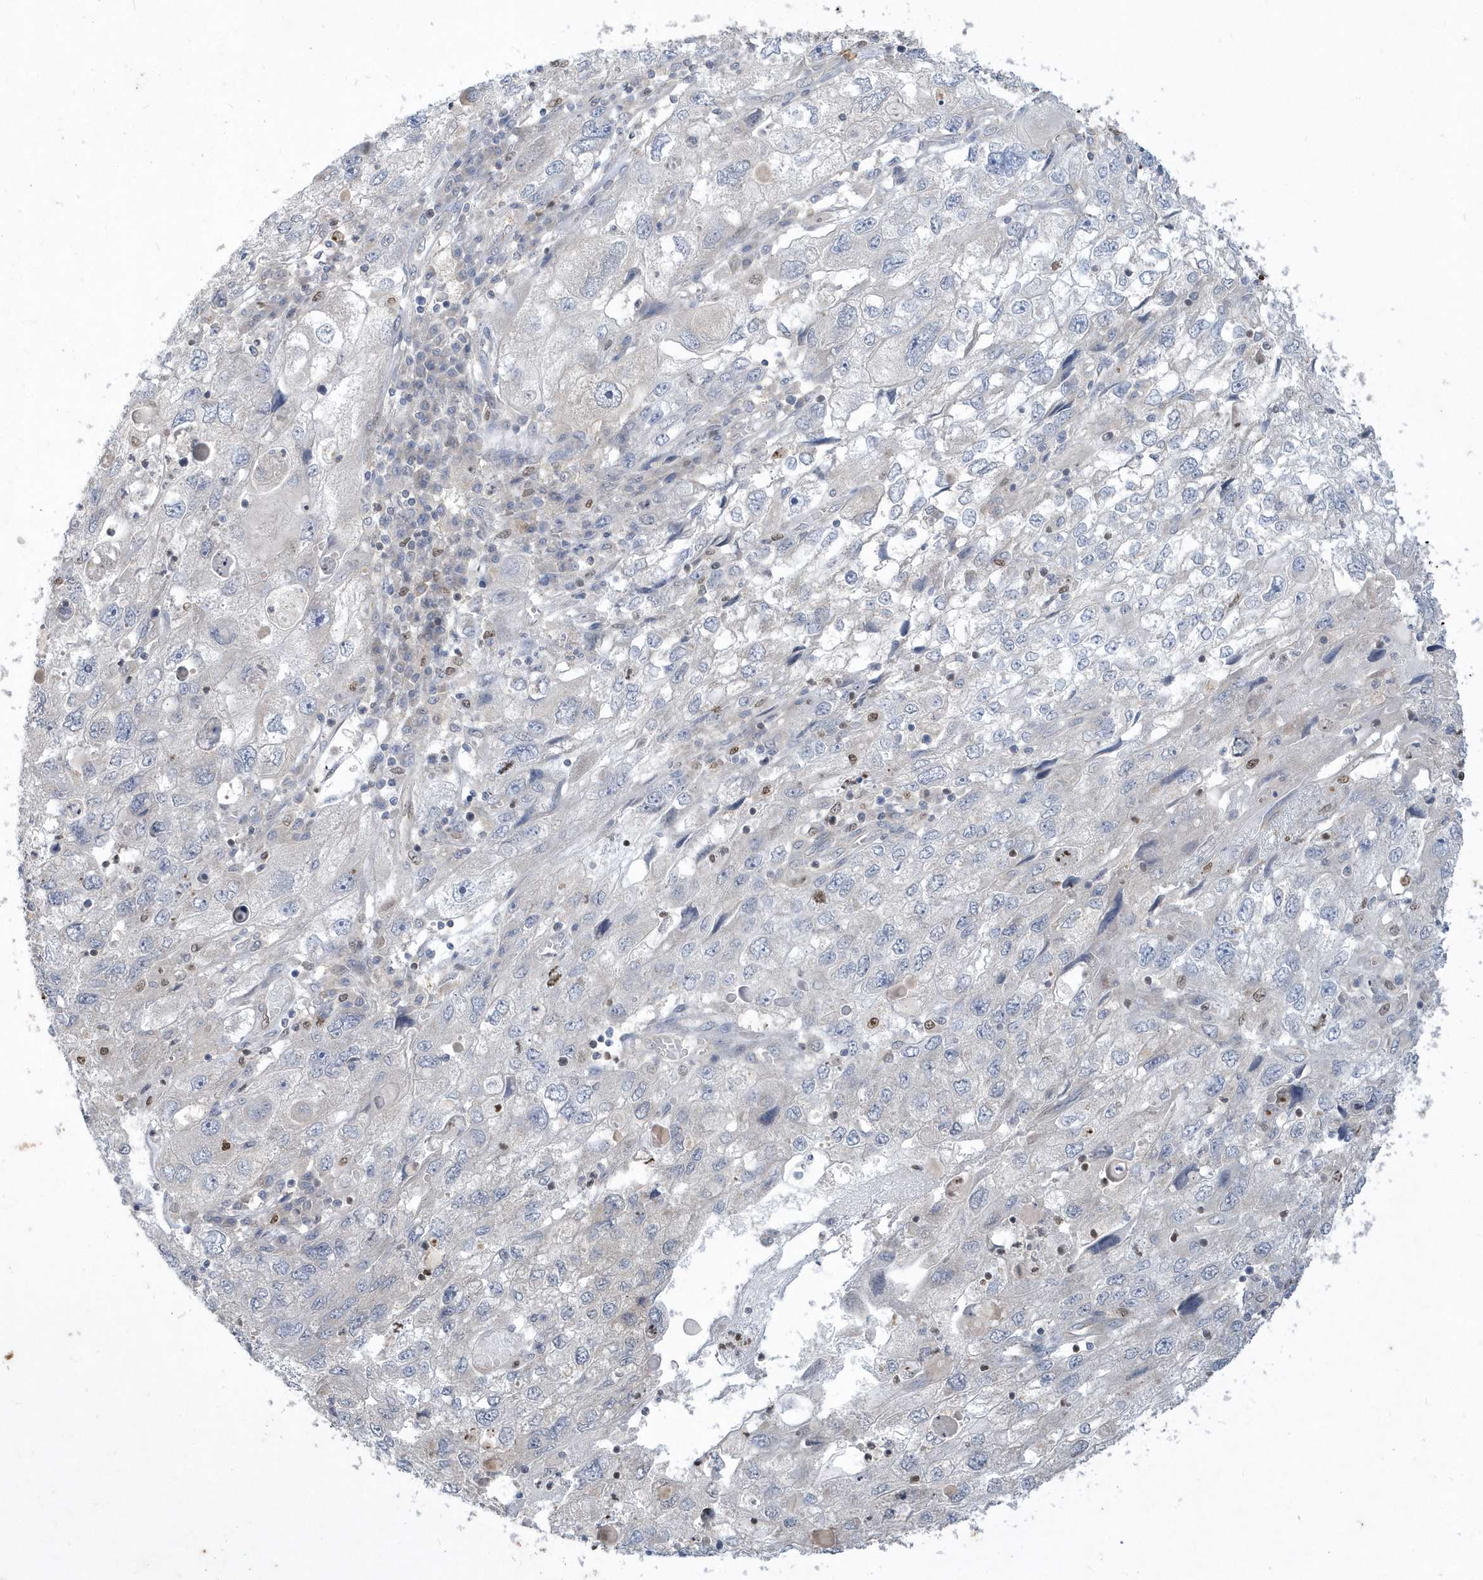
{"staining": {"intensity": "negative", "quantity": "none", "location": "none"}, "tissue": "endometrial cancer", "cell_type": "Tumor cells", "image_type": "cancer", "snomed": [{"axis": "morphology", "description": "Adenocarcinoma, NOS"}, {"axis": "topography", "description": "Endometrium"}], "caption": "Adenocarcinoma (endometrial) was stained to show a protein in brown. There is no significant staining in tumor cells. (DAB (3,3'-diaminobenzidine) immunohistochemistry visualized using brightfield microscopy, high magnification).", "gene": "AKR7A2", "patient": {"sex": "female", "age": 49}}